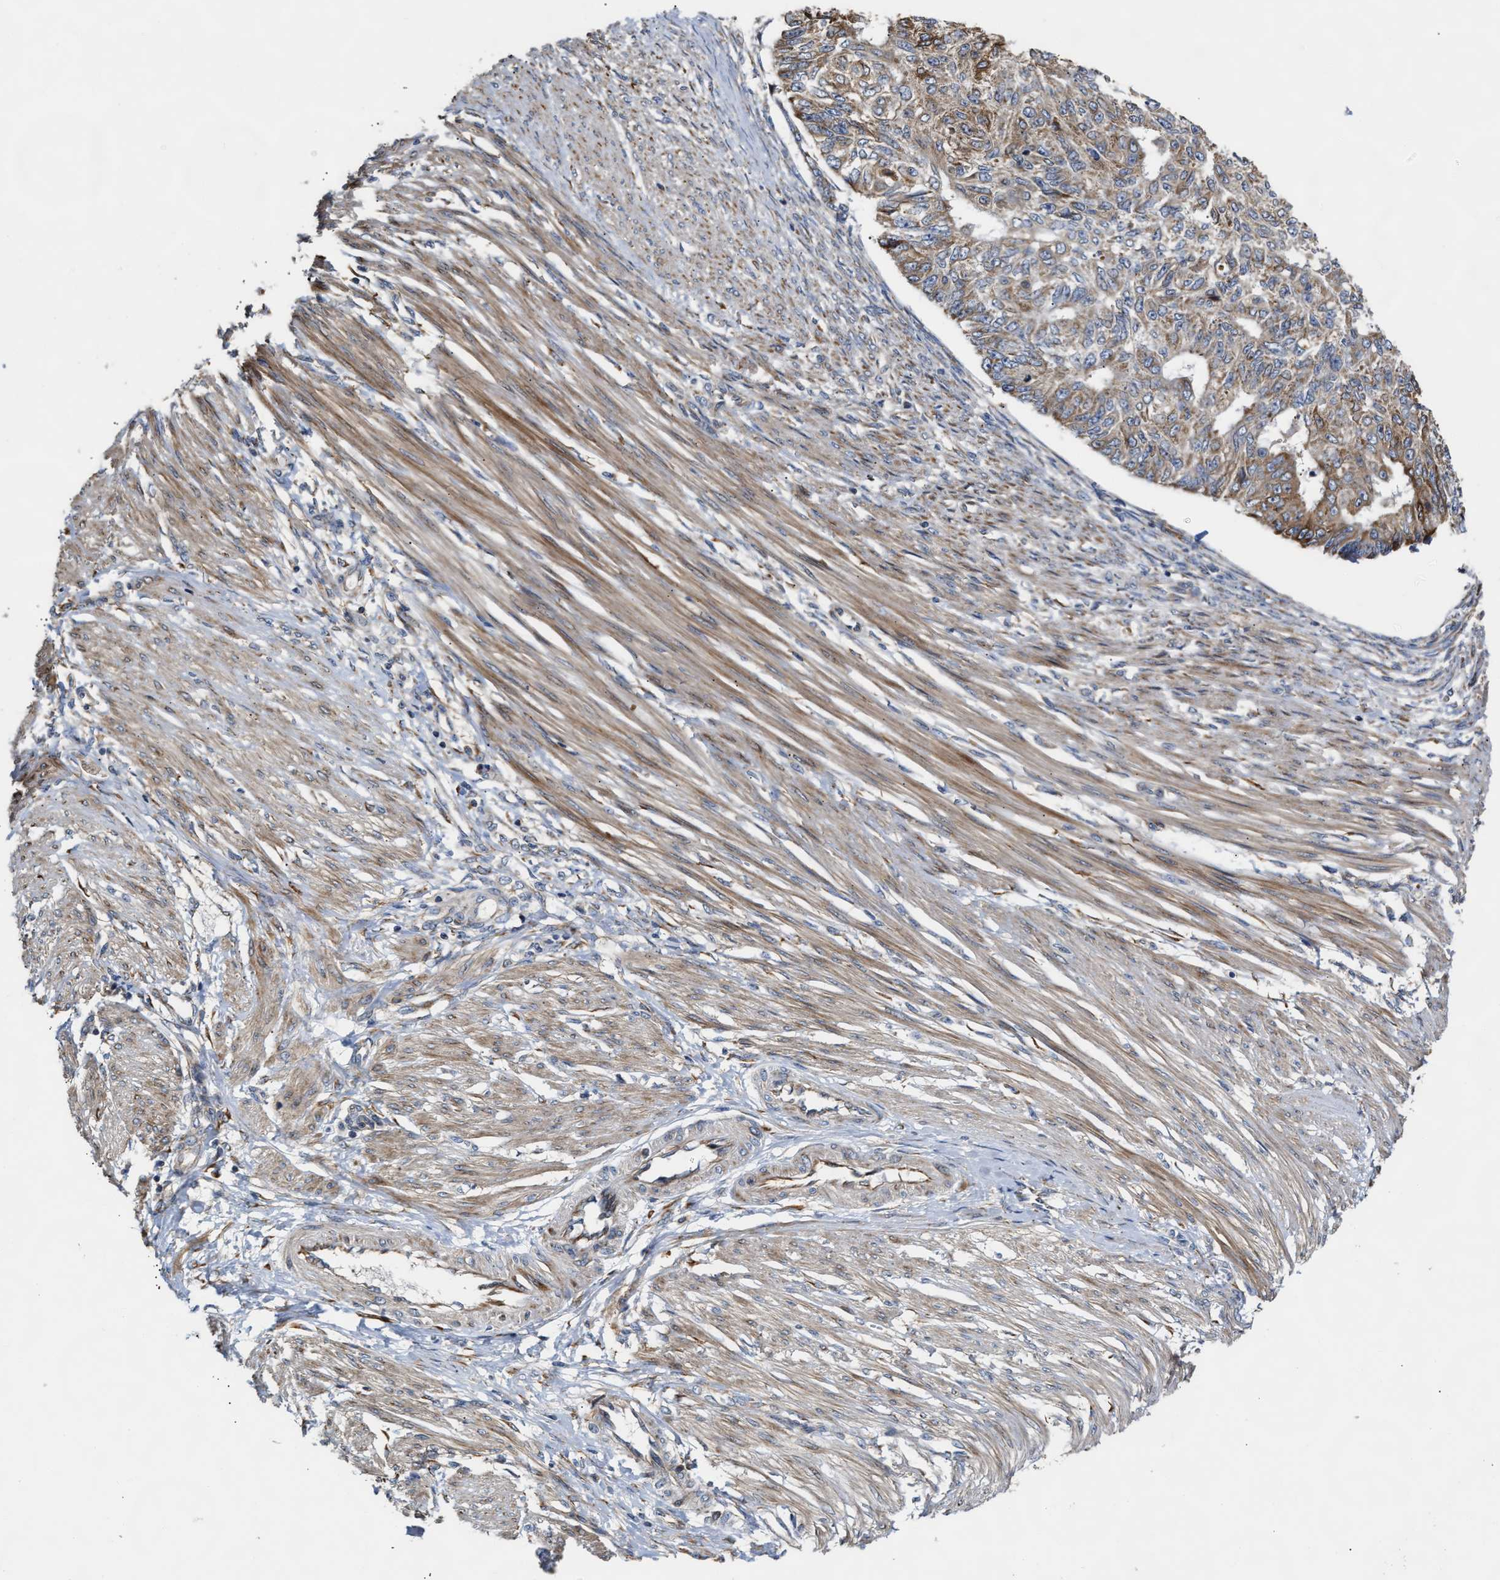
{"staining": {"intensity": "weak", "quantity": ">75%", "location": "cytoplasmic/membranous"}, "tissue": "endometrial cancer", "cell_type": "Tumor cells", "image_type": "cancer", "snomed": [{"axis": "morphology", "description": "Adenocarcinoma, NOS"}, {"axis": "topography", "description": "Endometrium"}], "caption": "Protein staining of endometrial adenocarcinoma tissue shows weak cytoplasmic/membranous staining in about >75% of tumor cells.", "gene": "MALSU1", "patient": {"sex": "female", "age": 32}}